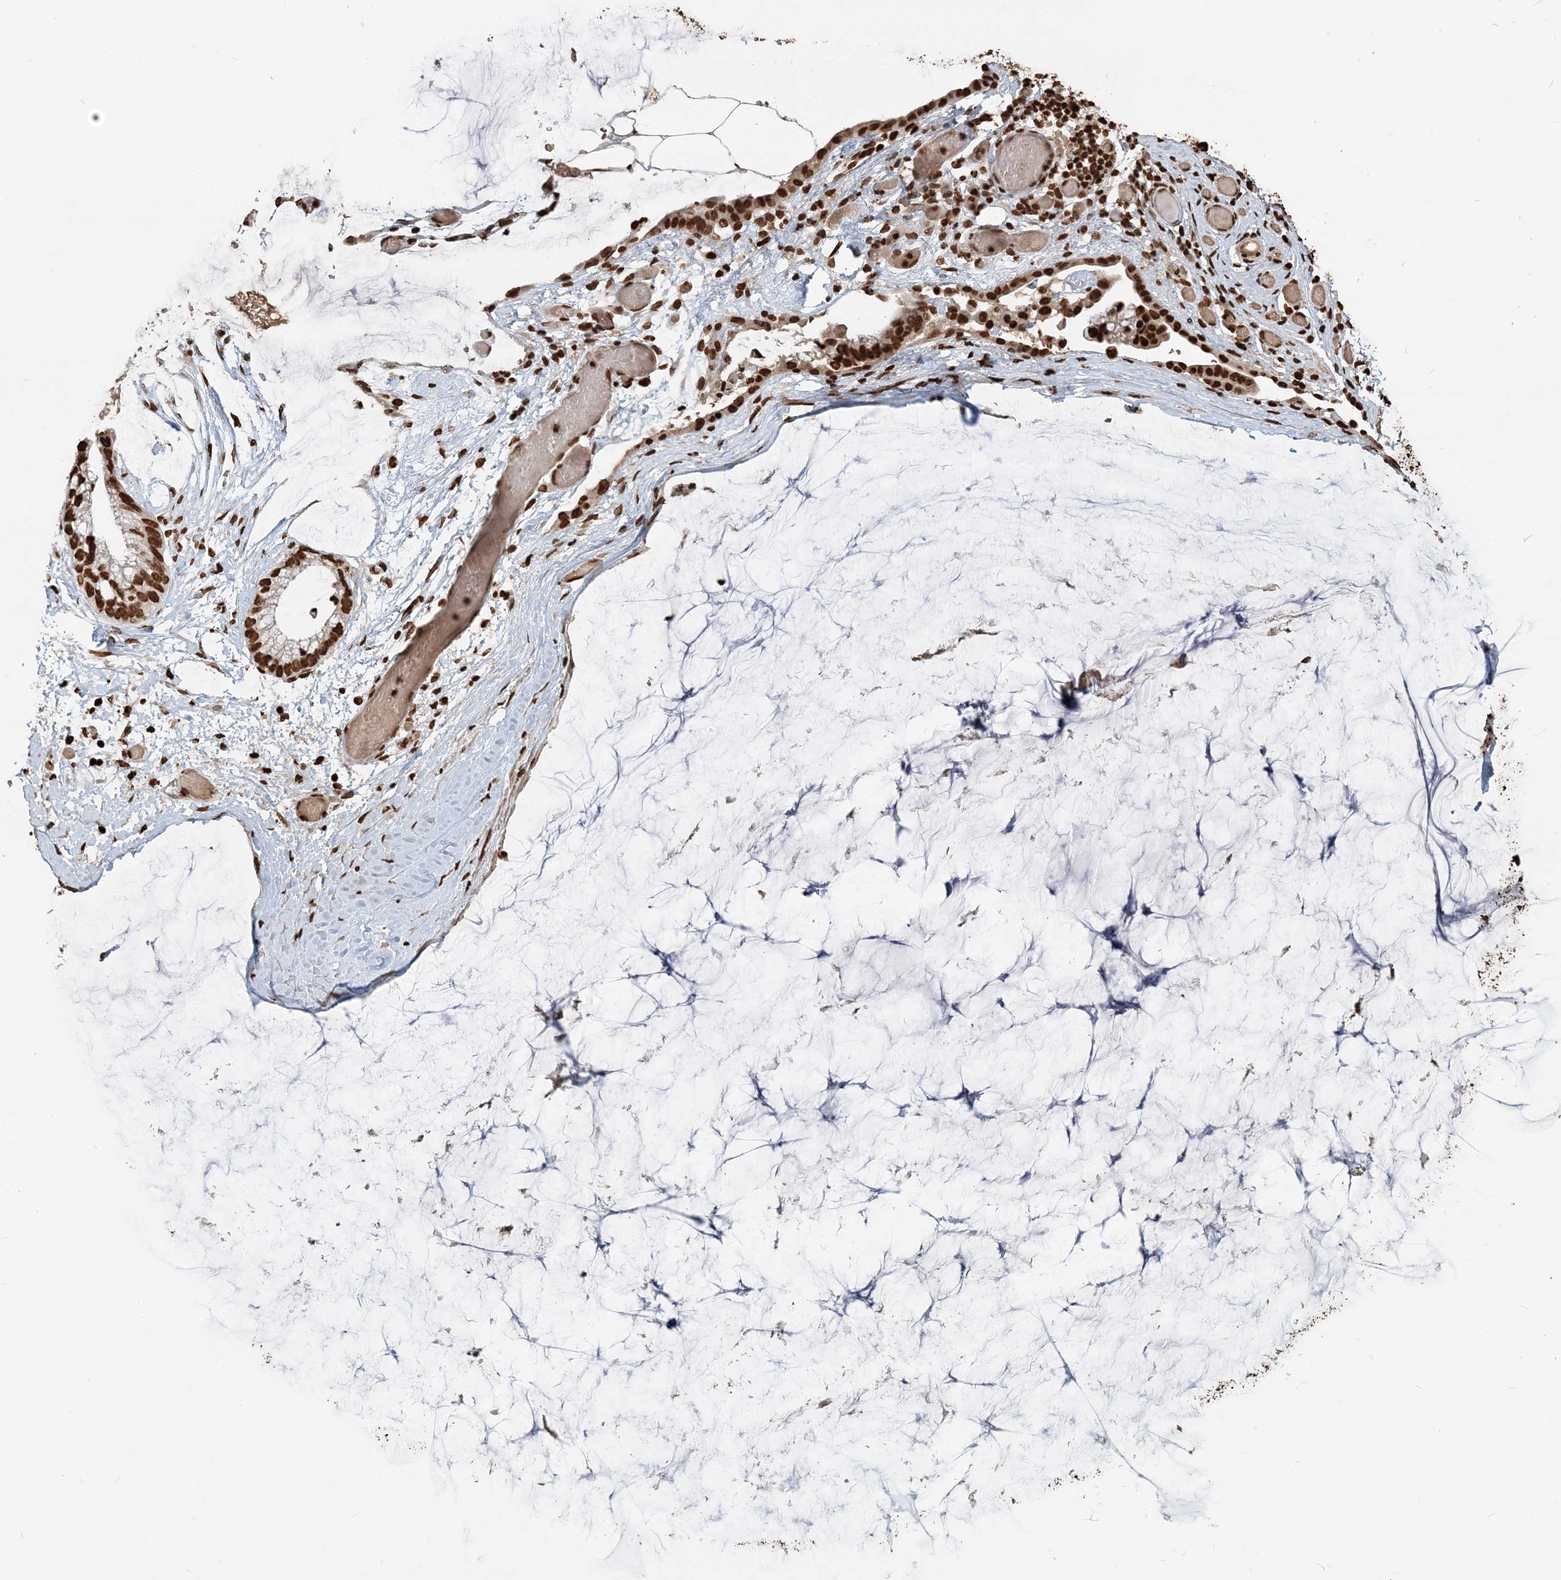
{"staining": {"intensity": "strong", "quantity": ">75%", "location": "nuclear"}, "tissue": "ovarian cancer", "cell_type": "Tumor cells", "image_type": "cancer", "snomed": [{"axis": "morphology", "description": "Cystadenocarcinoma, mucinous, NOS"}, {"axis": "topography", "description": "Ovary"}], "caption": "Protein staining of ovarian mucinous cystadenocarcinoma tissue displays strong nuclear staining in about >75% of tumor cells. The staining is performed using DAB (3,3'-diaminobenzidine) brown chromogen to label protein expression. The nuclei are counter-stained blue using hematoxylin.", "gene": "H3-3B", "patient": {"sex": "female", "age": 39}}